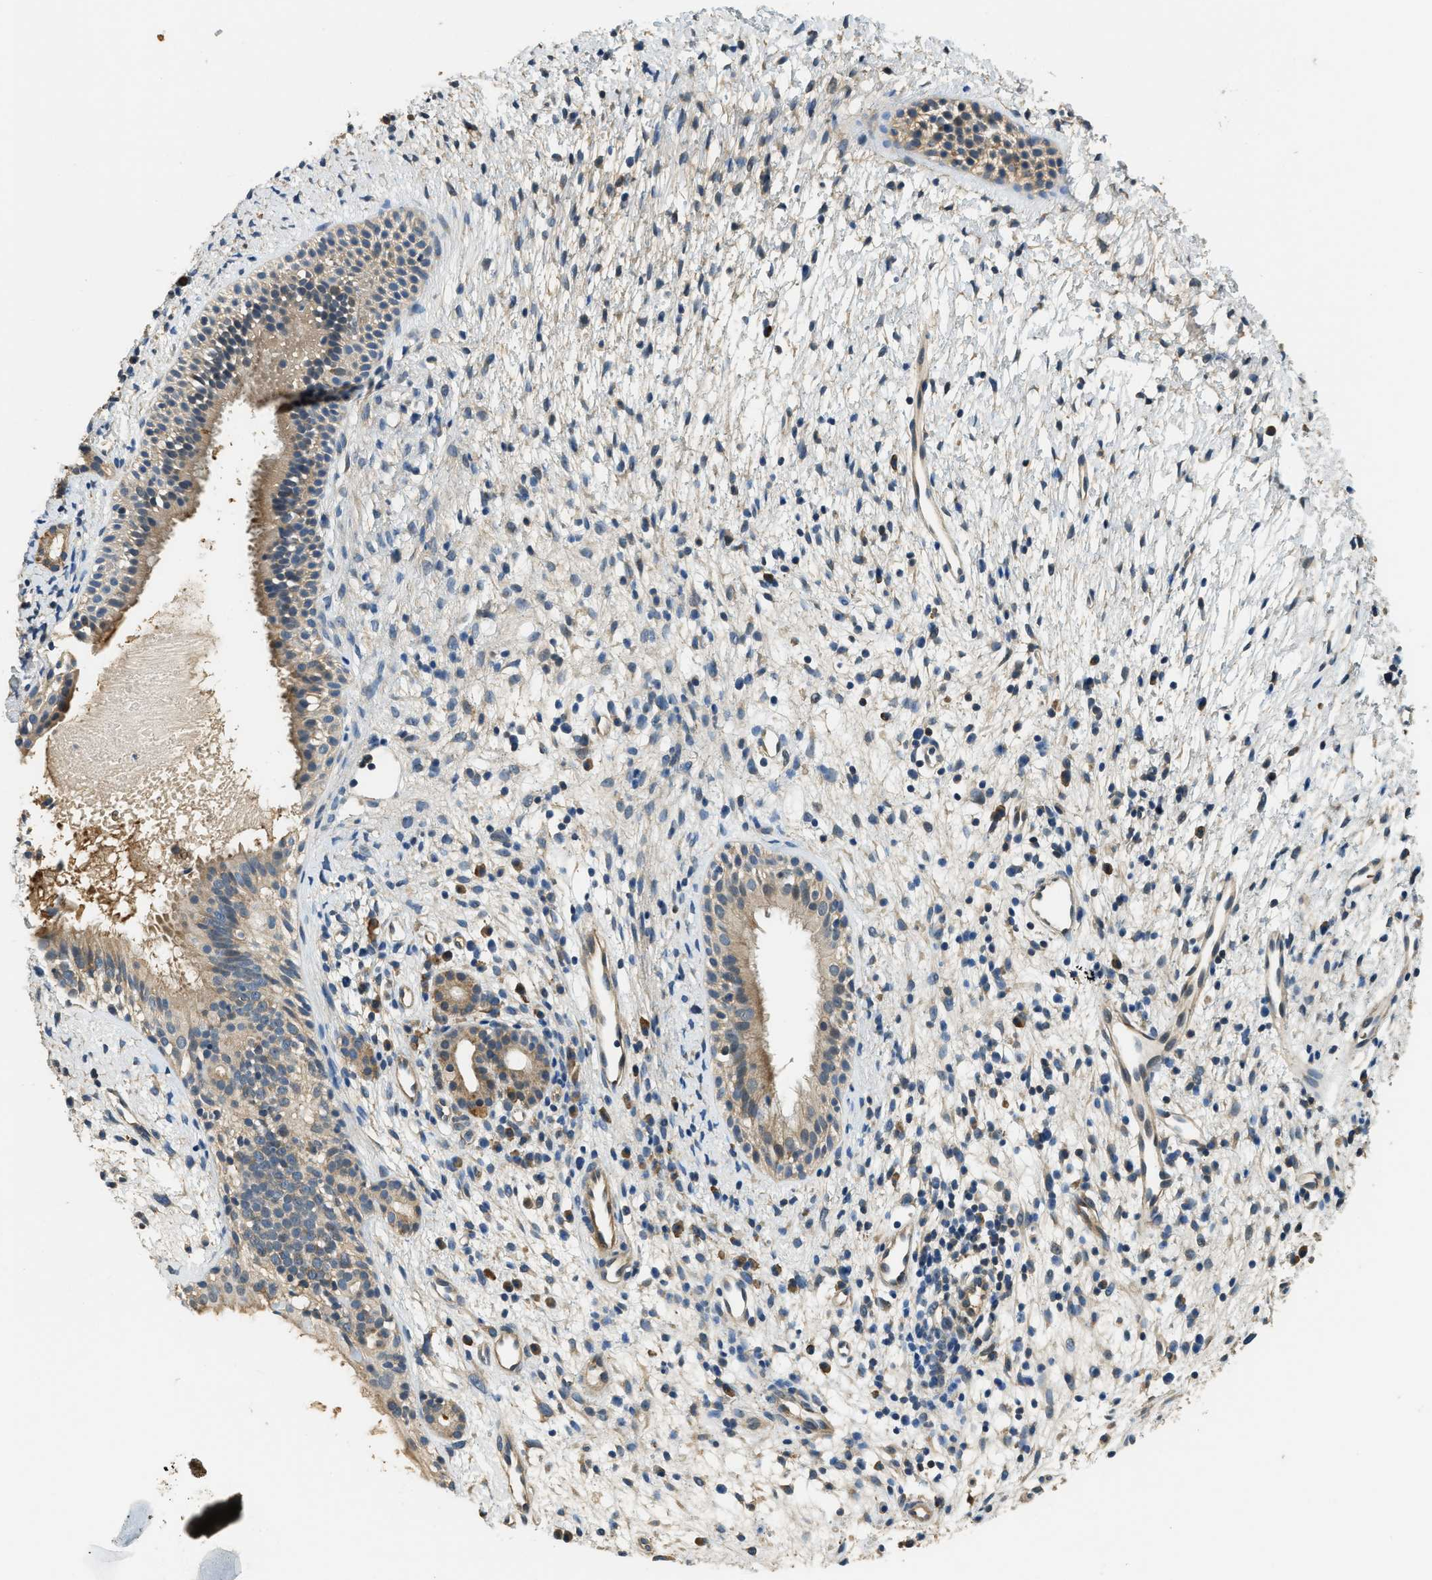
{"staining": {"intensity": "weak", "quantity": ">75%", "location": "cytoplasmic/membranous"}, "tissue": "nasopharynx", "cell_type": "Respiratory epithelial cells", "image_type": "normal", "snomed": [{"axis": "morphology", "description": "Normal tissue, NOS"}, {"axis": "topography", "description": "Nasopharynx"}], "caption": "Immunohistochemical staining of normal nasopharynx displays weak cytoplasmic/membranous protein expression in approximately >75% of respiratory epithelial cells.", "gene": "CFLAR", "patient": {"sex": "male", "age": 22}}